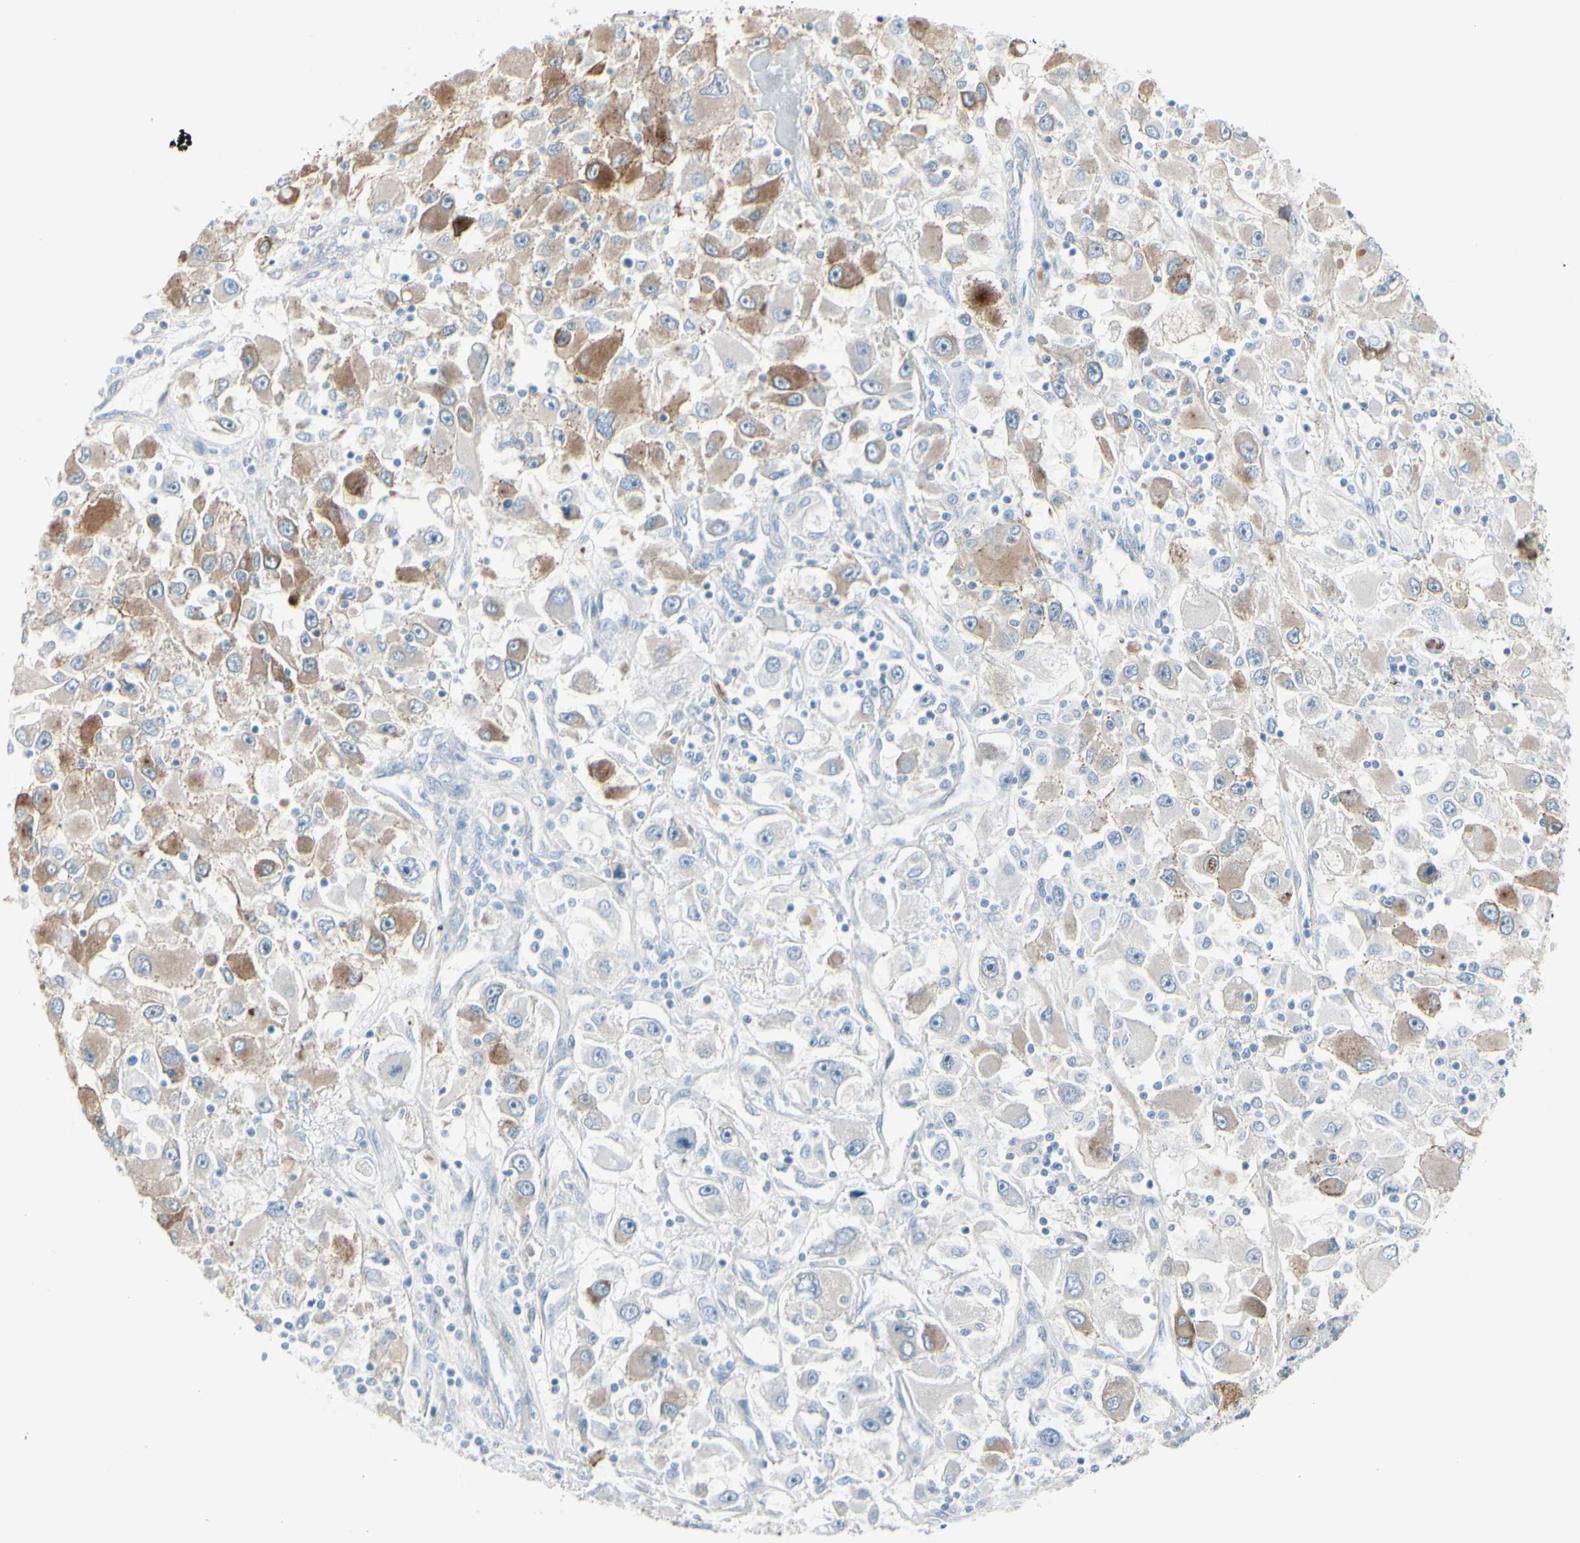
{"staining": {"intensity": "weak", "quantity": "25%-75%", "location": "cytoplasmic/membranous"}, "tissue": "renal cancer", "cell_type": "Tumor cells", "image_type": "cancer", "snomed": [{"axis": "morphology", "description": "Adenocarcinoma, NOS"}, {"axis": "topography", "description": "Kidney"}], "caption": "A high-resolution image shows IHC staining of renal cancer (adenocarcinoma), which displays weak cytoplasmic/membranous staining in about 25%-75% of tumor cells.", "gene": "CDHR5", "patient": {"sex": "female", "age": 52}}